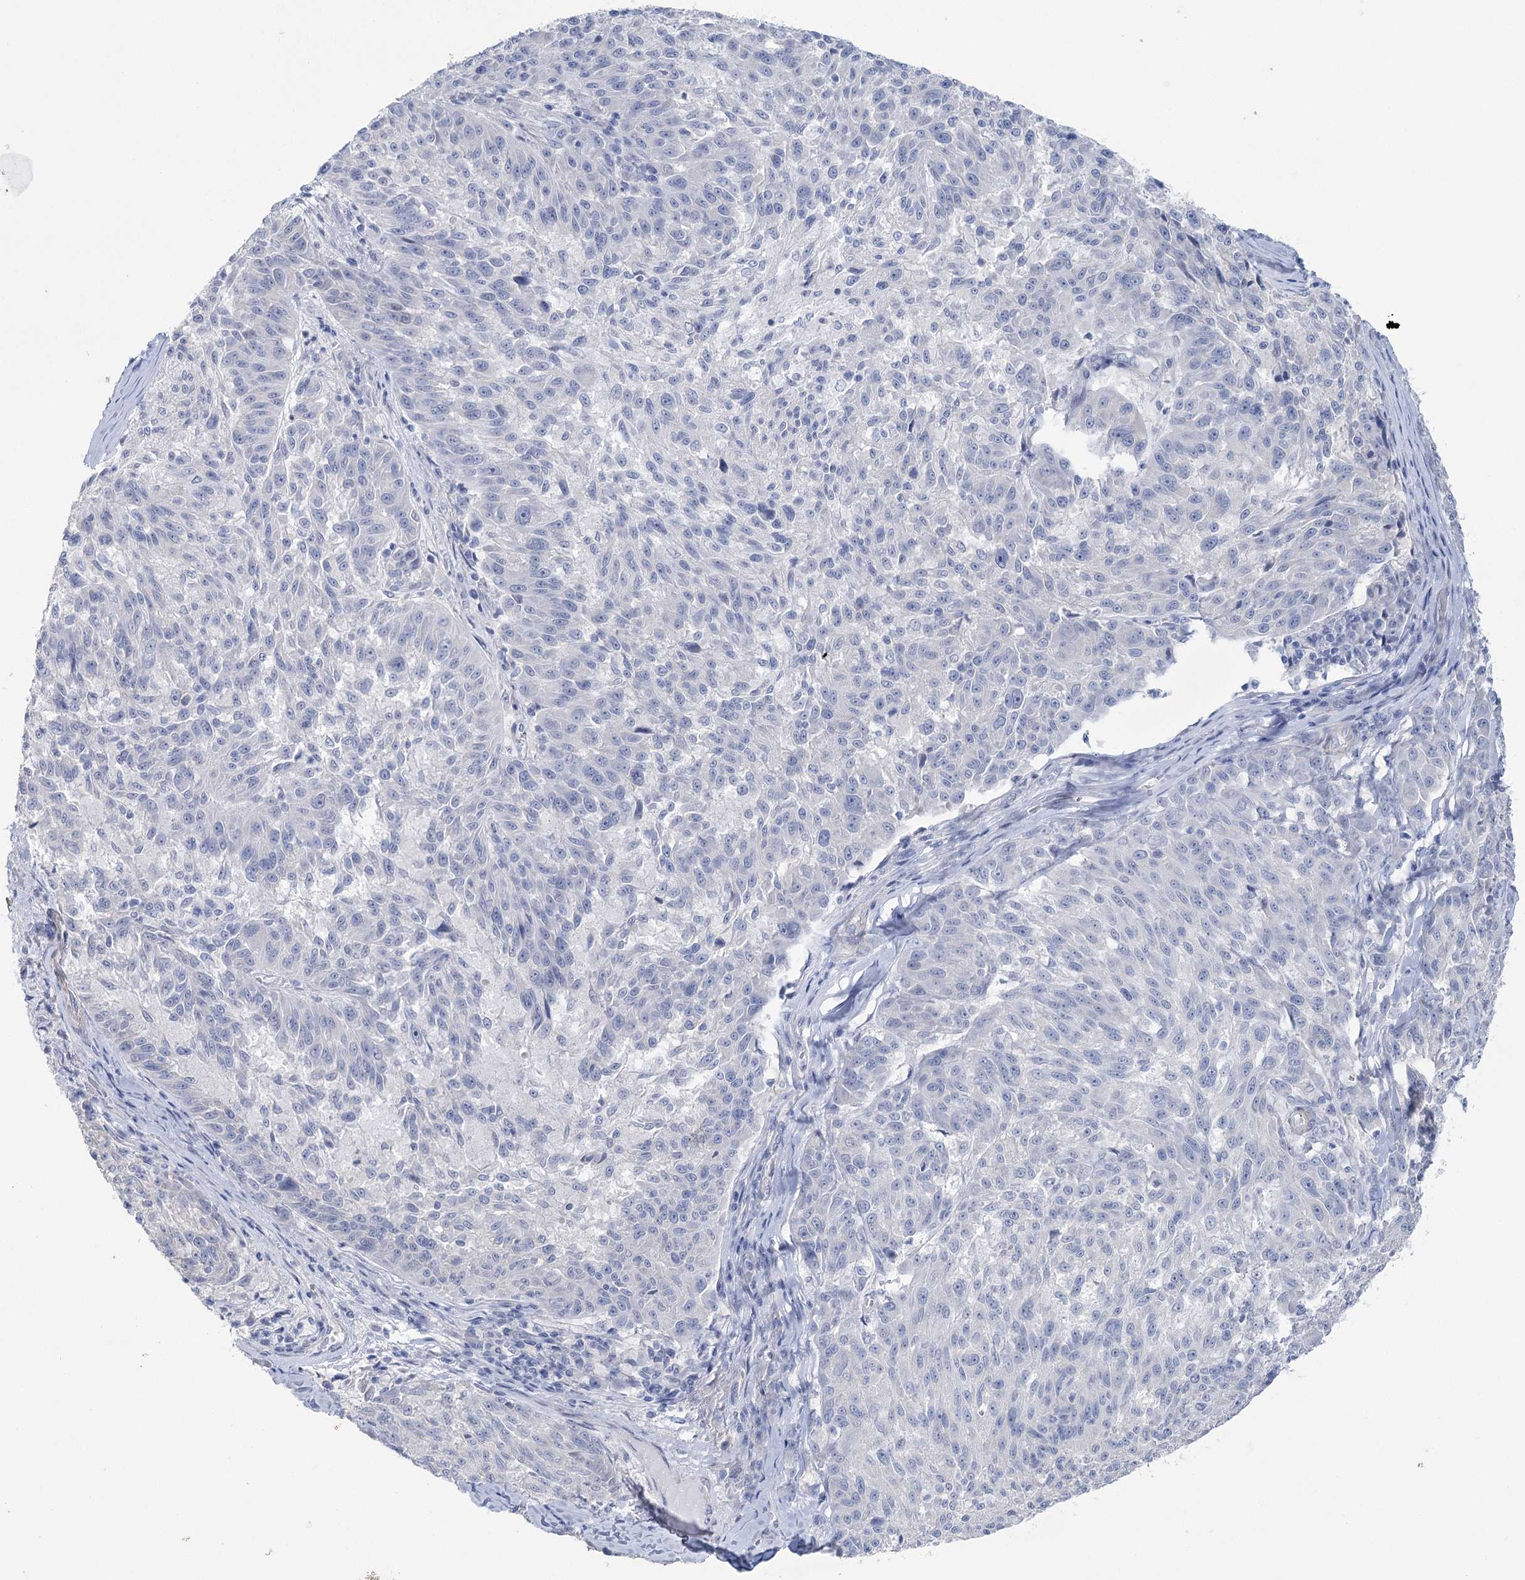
{"staining": {"intensity": "negative", "quantity": "none", "location": "none"}, "tissue": "melanoma", "cell_type": "Tumor cells", "image_type": "cancer", "snomed": [{"axis": "morphology", "description": "Malignant melanoma, NOS"}, {"axis": "topography", "description": "Skin"}], "caption": "DAB immunohistochemical staining of malignant melanoma demonstrates no significant expression in tumor cells. (Stains: DAB (3,3'-diaminobenzidine) immunohistochemistry with hematoxylin counter stain, Microscopy: brightfield microscopy at high magnification).", "gene": "CCDC88A", "patient": {"sex": "male", "age": 53}}